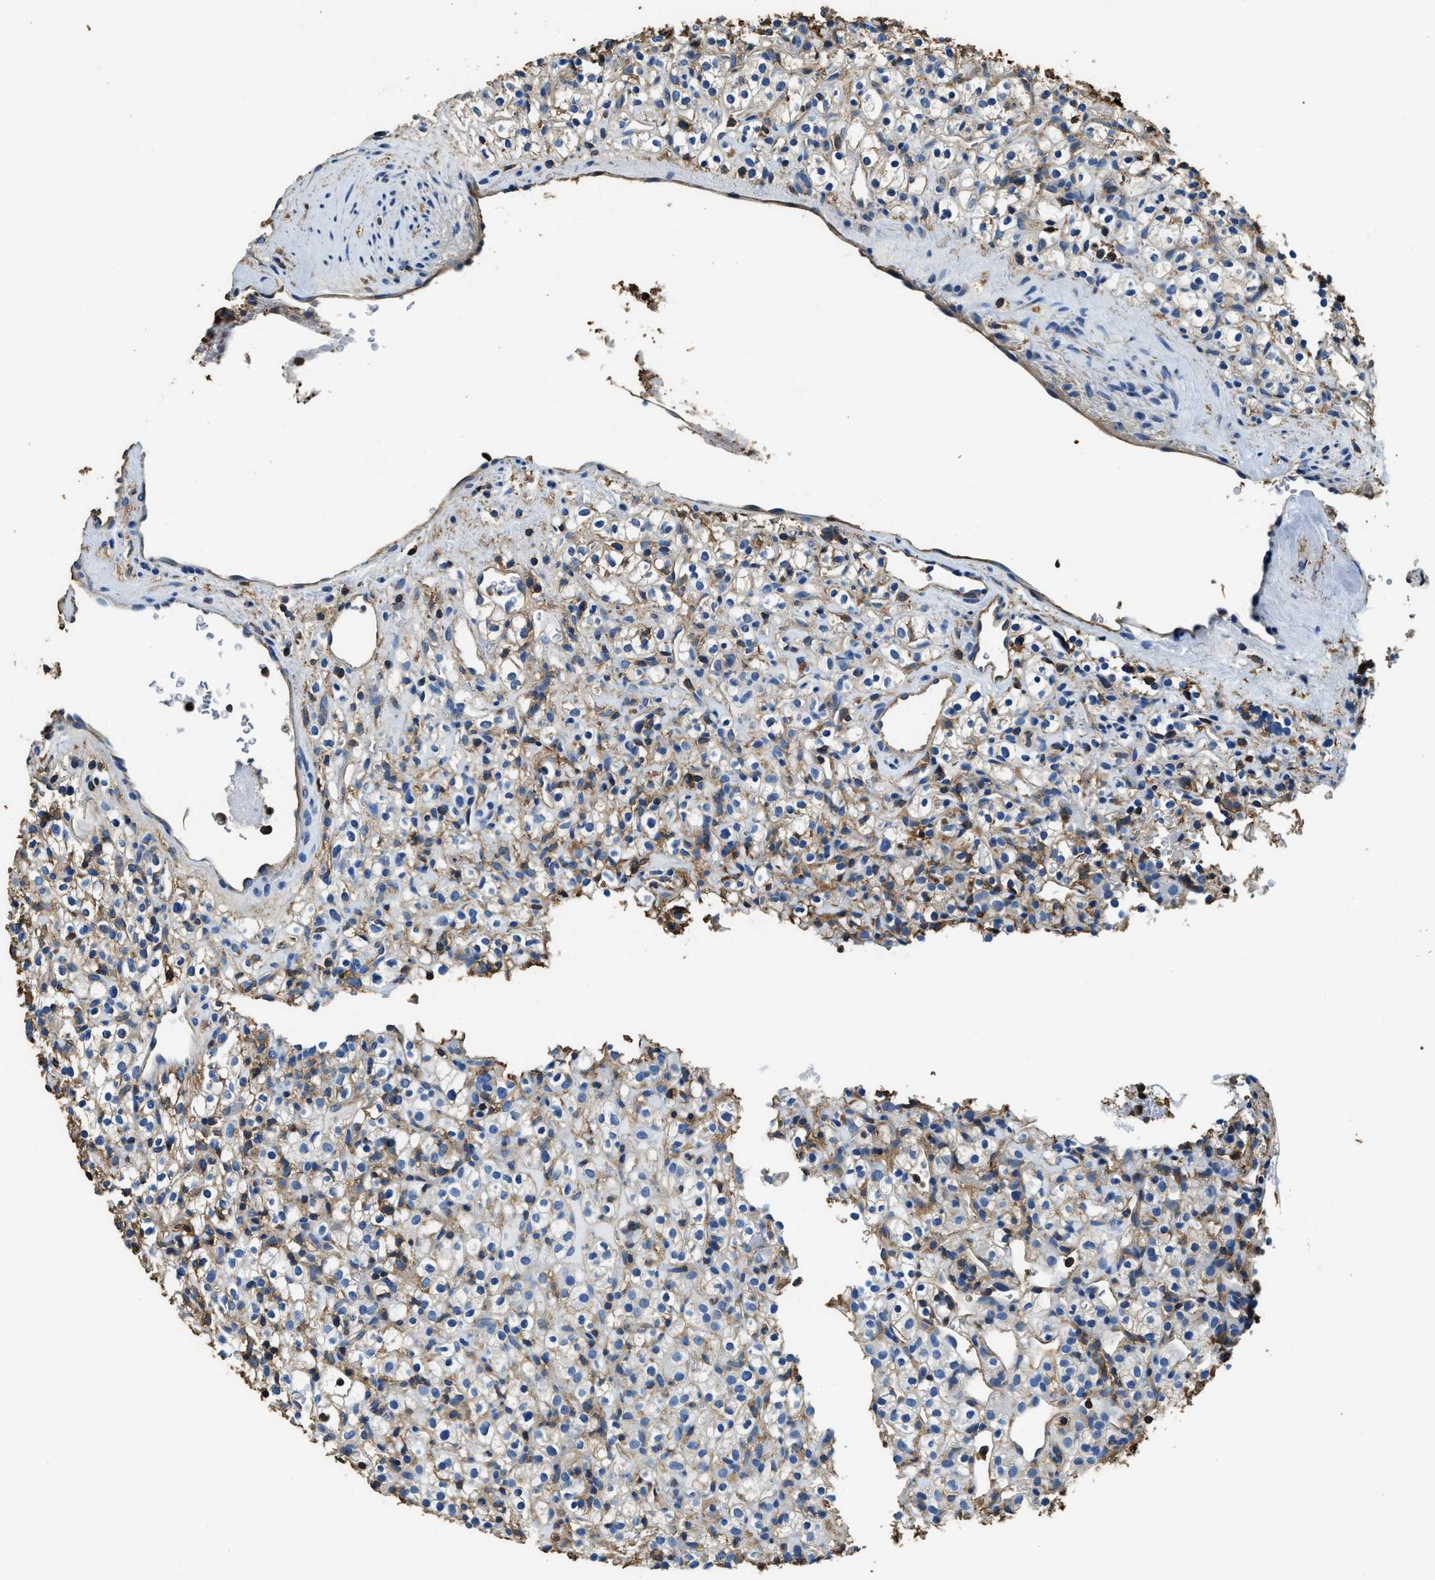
{"staining": {"intensity": "weak", "quantity": "<25%", "location": "cytoplasmic/membranous"}, "tissue": "renal cancer", "cell_type": "Tumor cells", "image_type": "cancer", "snomed": [{"axis": "morphology", "description": "Normal tissue, NOS"}, {"axis": "morphology", "description": "Adenocarcinoma, NOS"}, {"axis": "topography", "description": "Kidney"}], "caption": "This is an IHC image of human adenocarcinoma (renal). There is no expression in tumor cells.", "gene": "ACCS", "patient": {"sex": "female", "age": 72}}